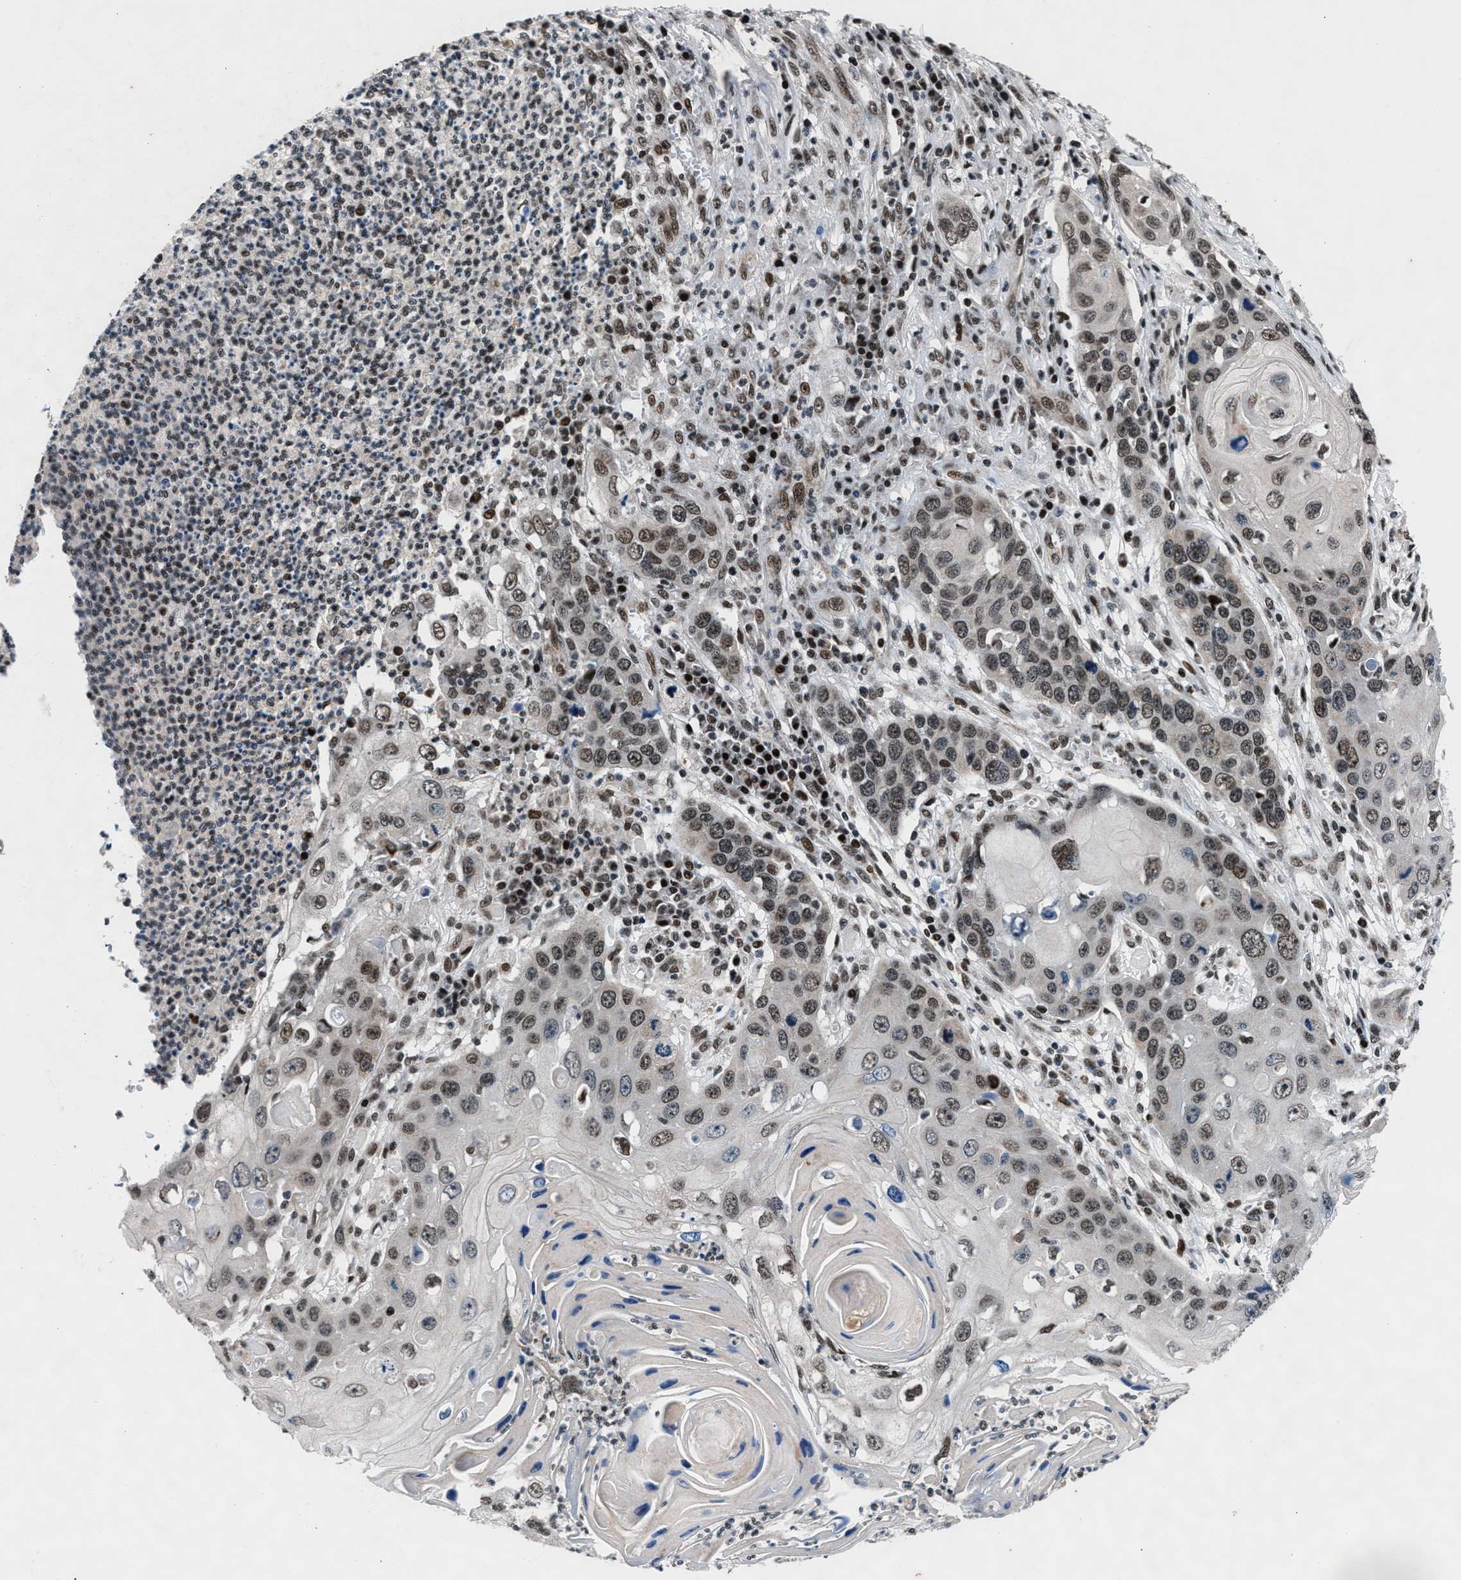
{"staining": {"intensity": "moderate", "quantity": ">75%", "location": "nuclear"}, "tissue": "skin cancer", "cell_type": "Tumor cells", "image_type": "cancer", "snomed": [{"axis": "morphology", "description": "Squamous cell carcinoma, NOS"}, {"axis": "topography", "description": "Skin"}], "caption": "Tumor cells display medium levels of moderate nuclear positivity in approximately >75% of cells in squamous cell carcinoma (skin). (Stains: DAB in brown, nuclei in blue, Microscopy: brightfield microscopy at high magnification).", "gene": "PRRC2B", "patient": {"sex": "male", "age": 55}}